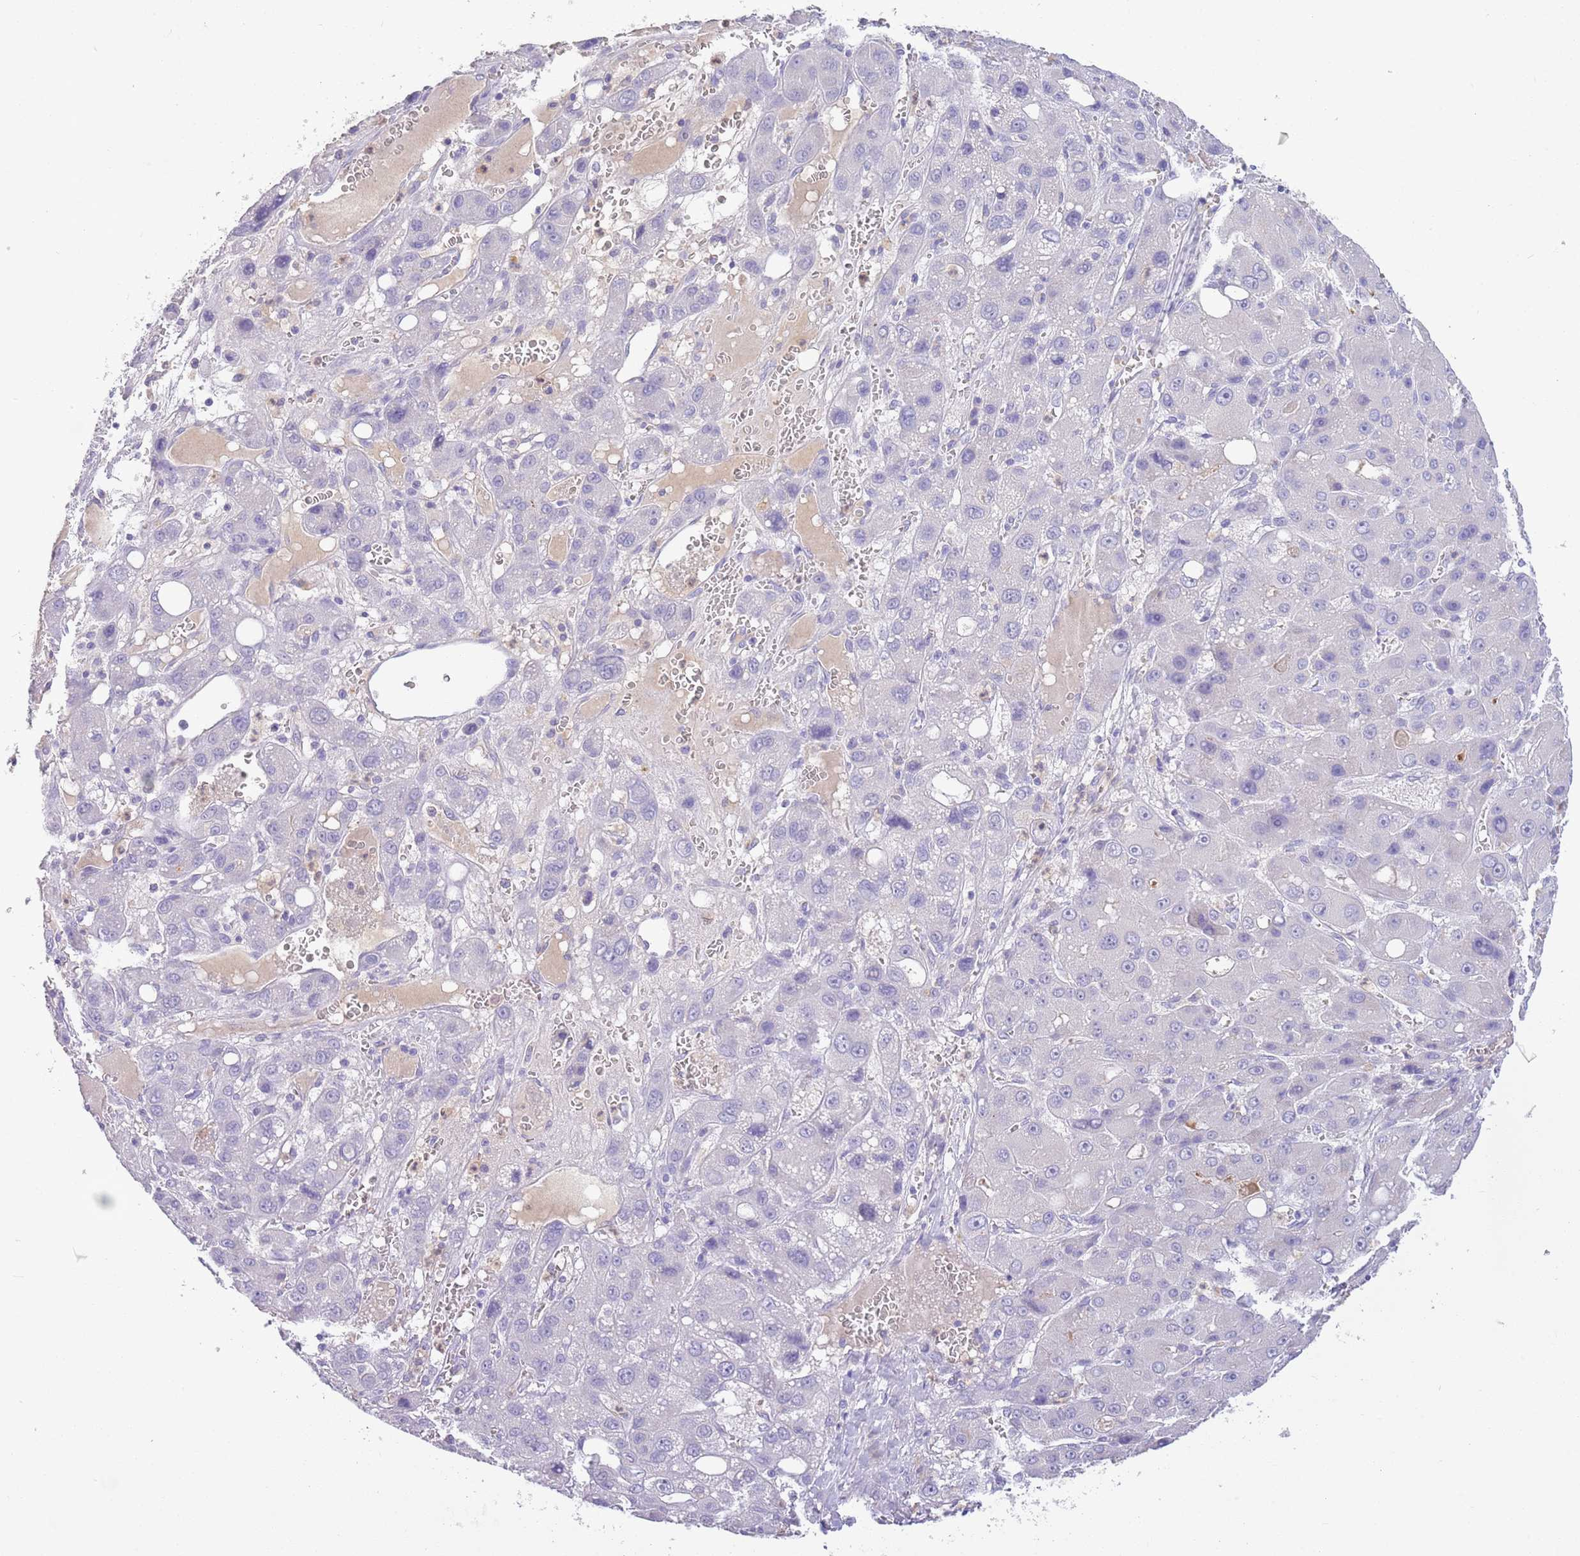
{"staining": {"intensity": "negative", "quantity": "none", "location": "none"}, "tissue": "liver cancer", "cell_type": "Tumor cells", "image_type": "cancer", "snomed": [{"axis": "morphology", "description": "Carcinoma, Hepatocellular, NOS"}, {"axis": "topography", "description": "Liver"}], "caption": "This is a image of immunohistochemistry (IHC) staining of liver cancer (hepatocellular carcinoma), which shows no expression in tumor cells.", "gene": "IGFL4", "patient": {"sex": "male", "age": 55}}